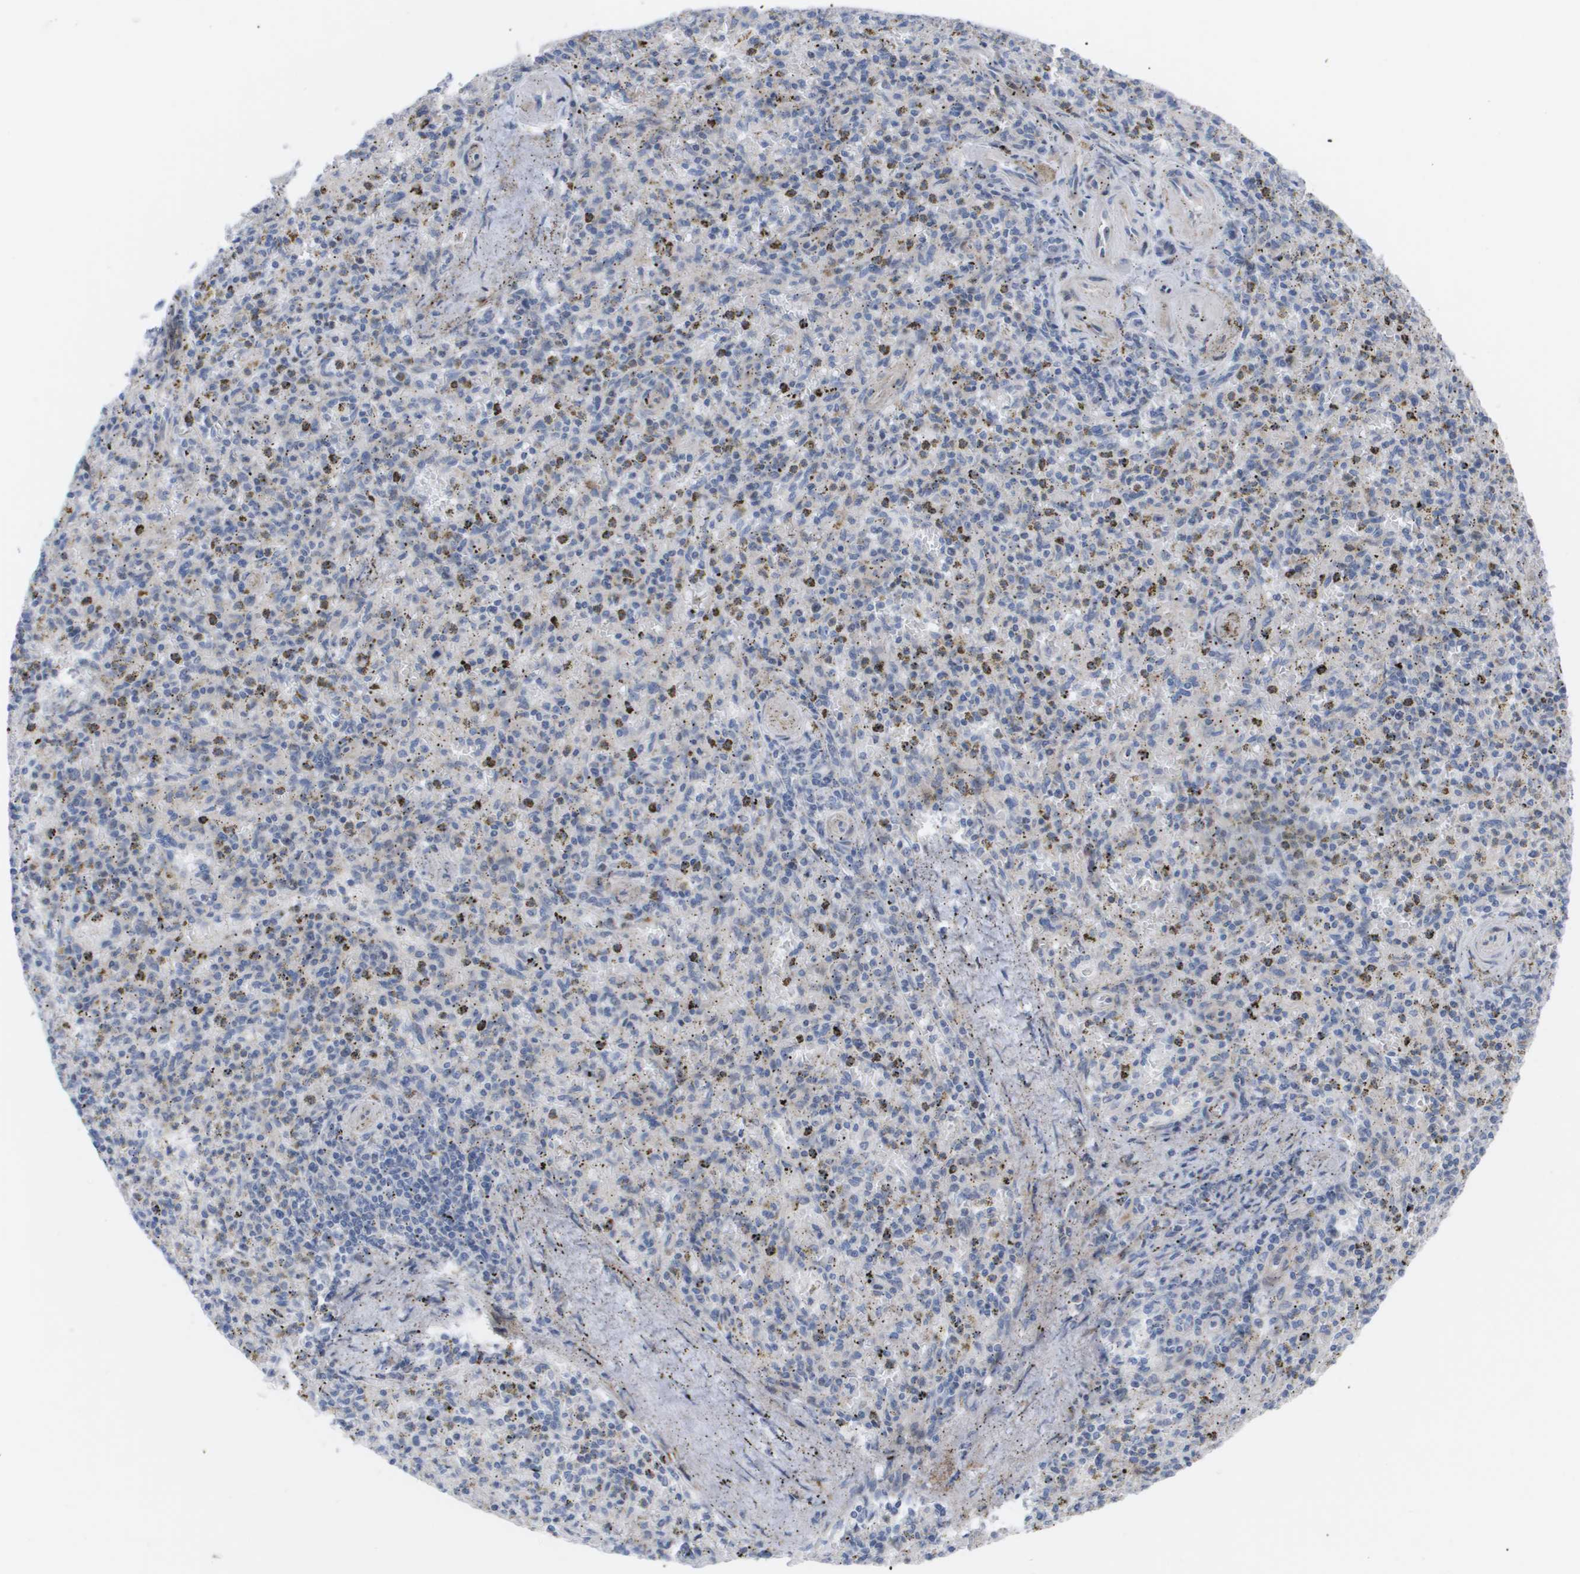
{"staining": {"intensity": "negative", "quantity": "none", "location": "none"}, "tissue": "spleen", "cell_type": "Cells in red pulp", "image_type": "normal", "snomed": [{"axis": "morphology", "description": "Normal tissue, NOS"}, {"axis": "topography", "description": "Spleen"}], "caption": "An IHC image of benign spleen is shown. There is no staining in cells in red pulp of spleen. (Brightfield microscopy of DAB (3,3'-diaminobenzidine) IHC at high magnification).", "gene": "CAV3", "patient": {"sex": "male", "age": 72}}